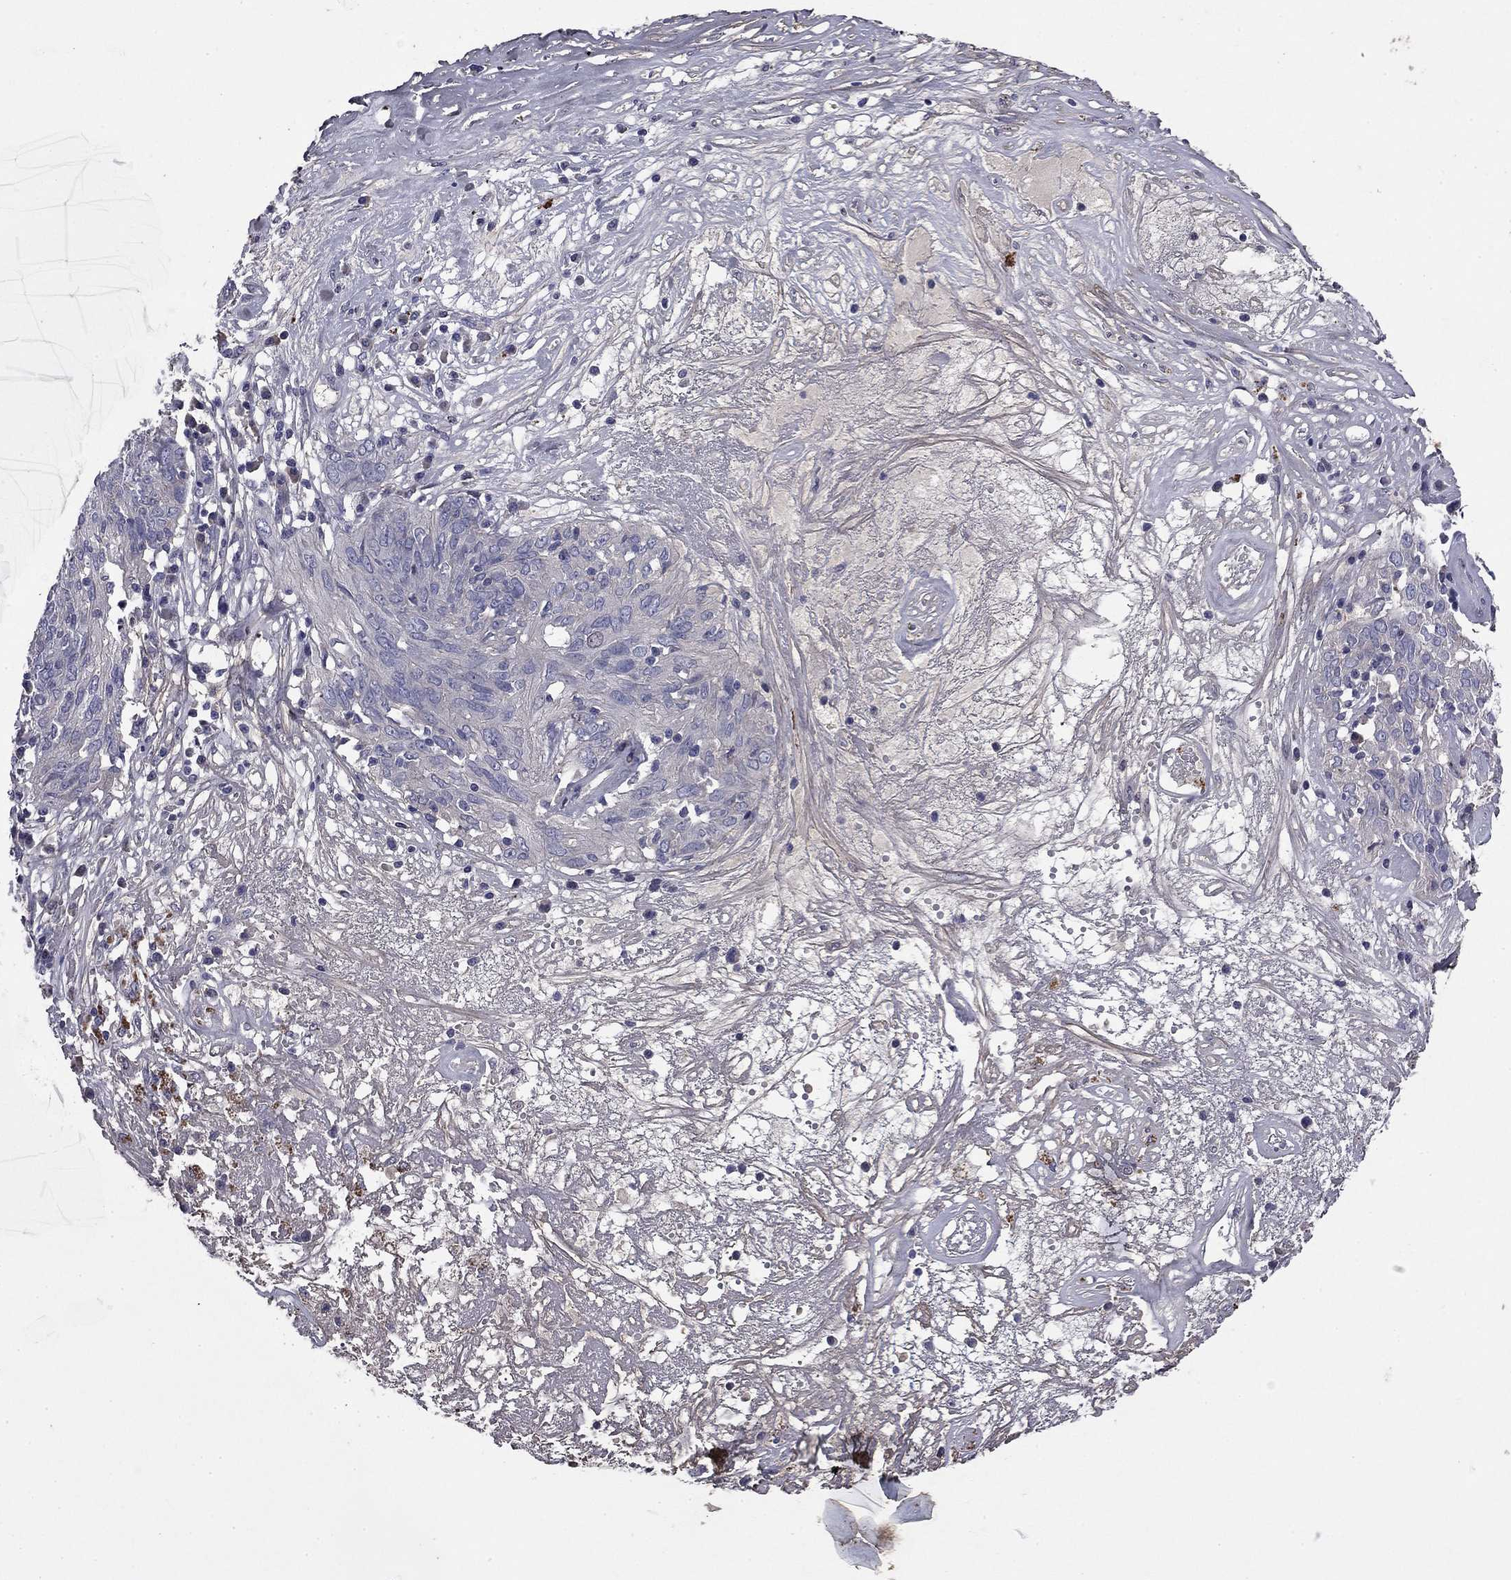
{"staining": {"intensity": "negative", "quantity": "none", "location": "none"}, "tissue": "ovarian cancer", "cell_type": "Tumor cells", "image_type": "cancer", "snomed": [{"axis": "morphology", "description": "Carcinoma, endometroid"}, {"axis": "topography", "description": "Ovary"}], "caption": "Ovarian endometroid carcinoma was stained to show a protein in brown. There is no significant expression in tumor cells.", "gene": "COL2A1", "patient": {"sex": "female", "age": 50}}